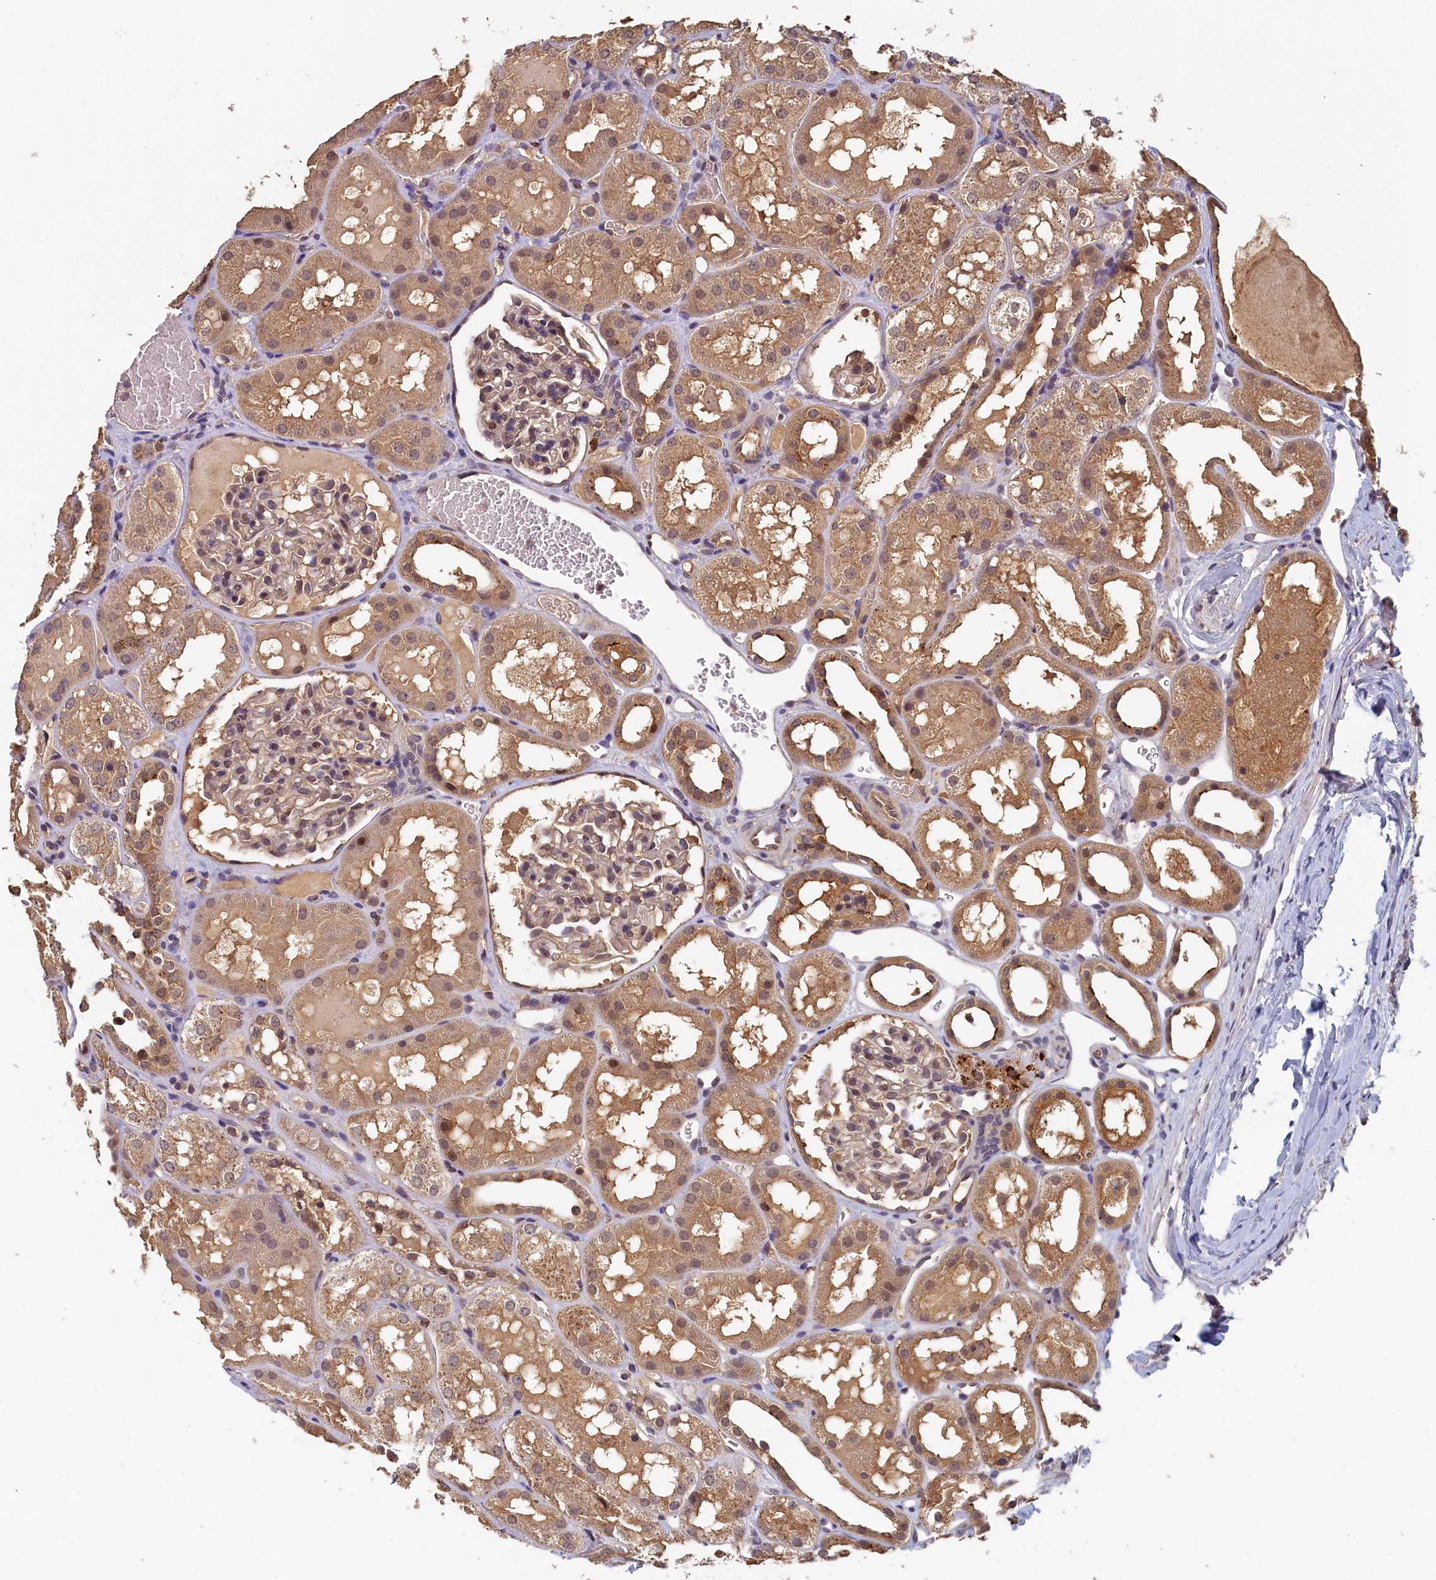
{"staining": {"intensity": "weak", "quantity": ">75%", "location": "cytoplasmic/membranous,nuclear"}, "tissue": "kidney", "cell_type": "Cells in glomeruli", "image_type": "normal", "snomed": [{"axis": "morphology", "description": "Normal tissue, NOS"}, {"axis": "topography", "description": "Kidney"}, {"axis": "topography", "description": "Urinary bladder"}], "caption": "Protein staining of unremarkable kidney demonstrates weak cytoplasmic/membranous,nuclear expression in about >75% of cells in glomeruli.", "gene": "NUBP2", "patient": {"sex": "male", "age": 16}}